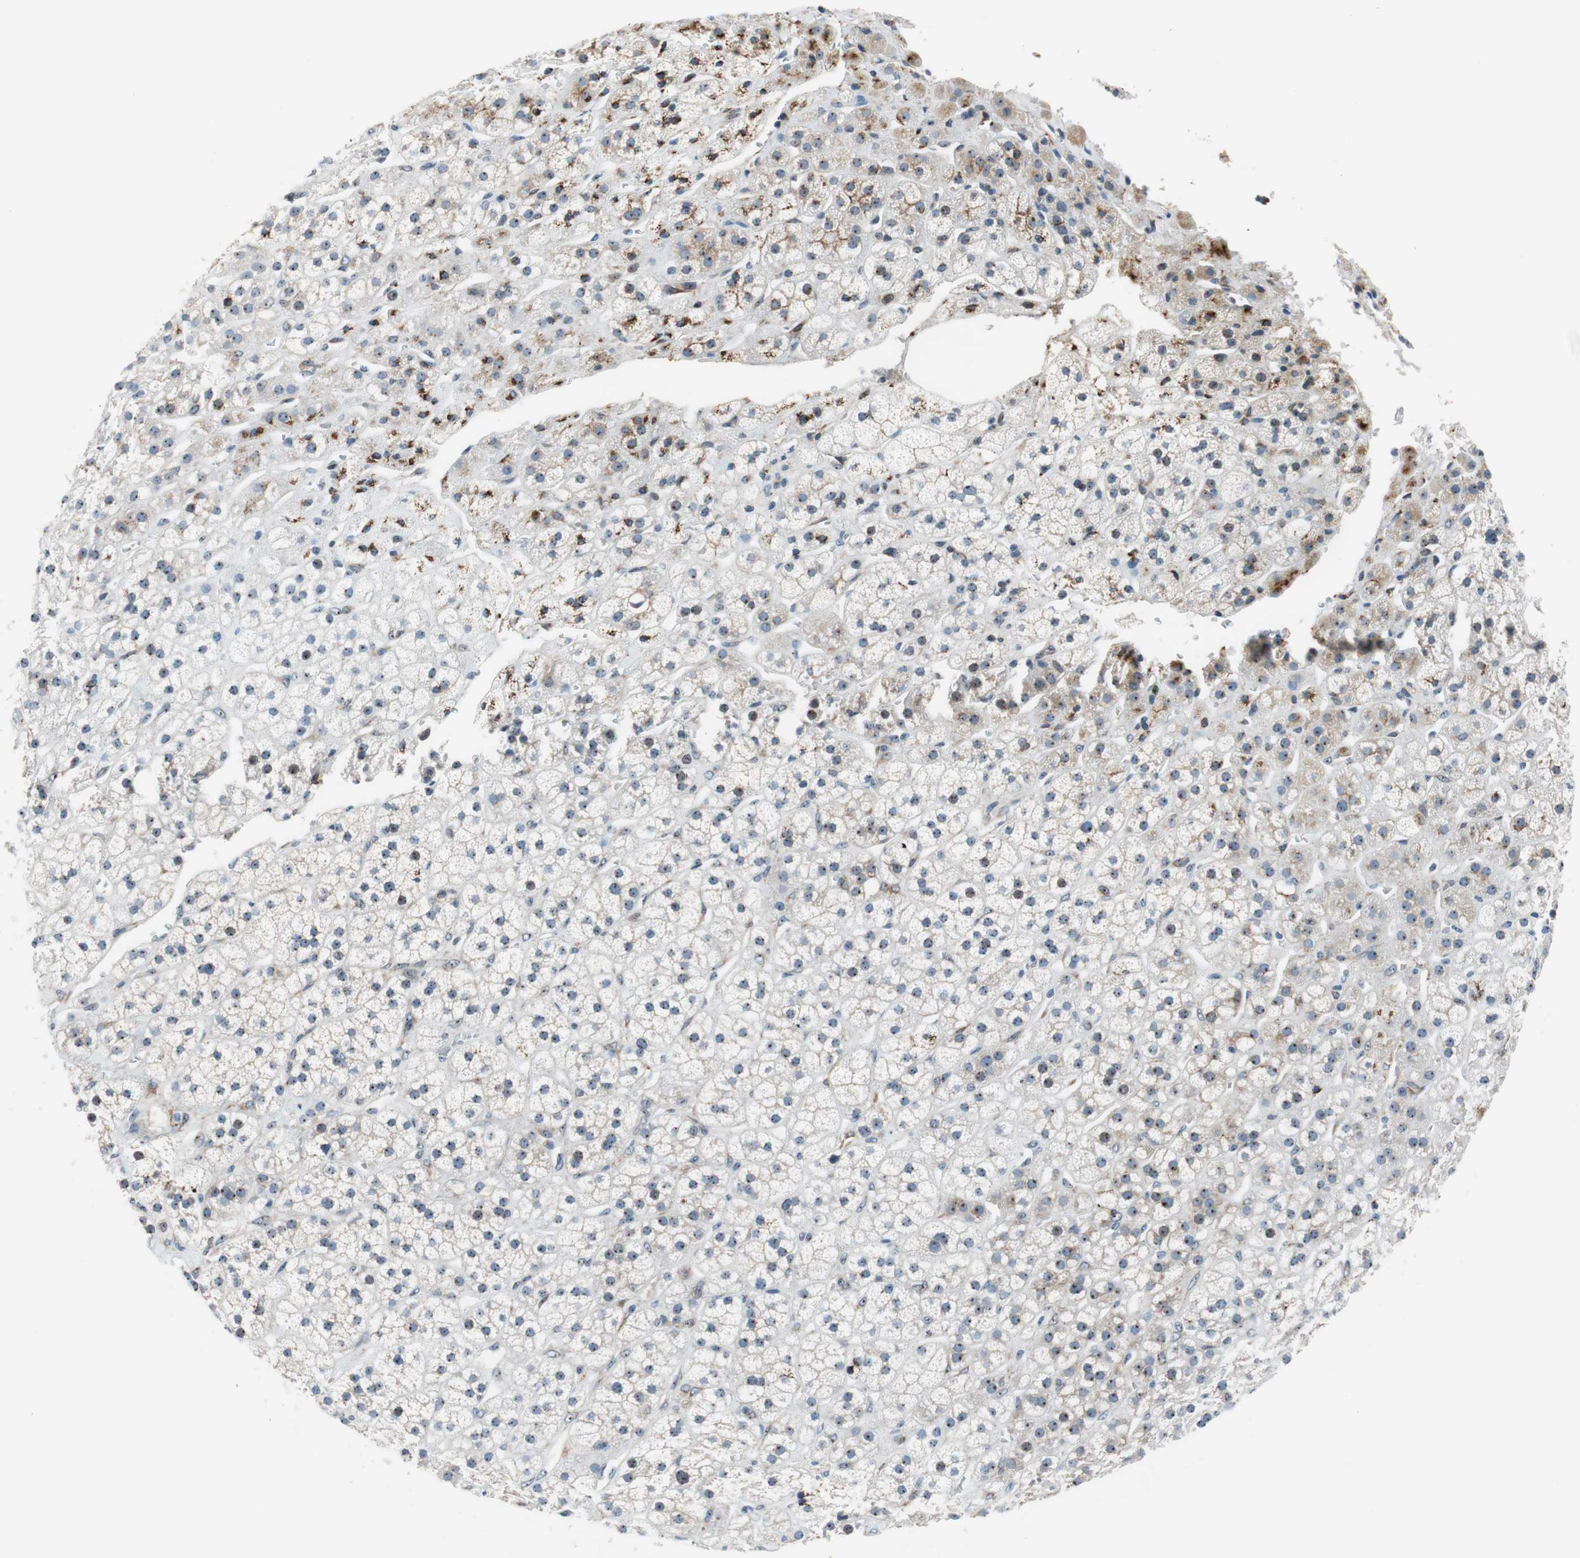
{"staining": {"intensity": "weak", "quantity": ">75%", "location": "cytoplasmic/membranous"}, "tissue": "adrenal gland", "cell_type": "Glandular cells", "image_type": "normal", "snomed": [{"axis": "morphology", "description": "Normal tissue, NOS"}, {"axis": "topography", "description": "Adrenal gland"}], "caption": "Protein staining reveals weak cytoplasmic/membranous staining in about >75% of glandular cells in benign adrenal gland.", "gene": "TMED7", "patient": {"sex": "male", "age": 56}}